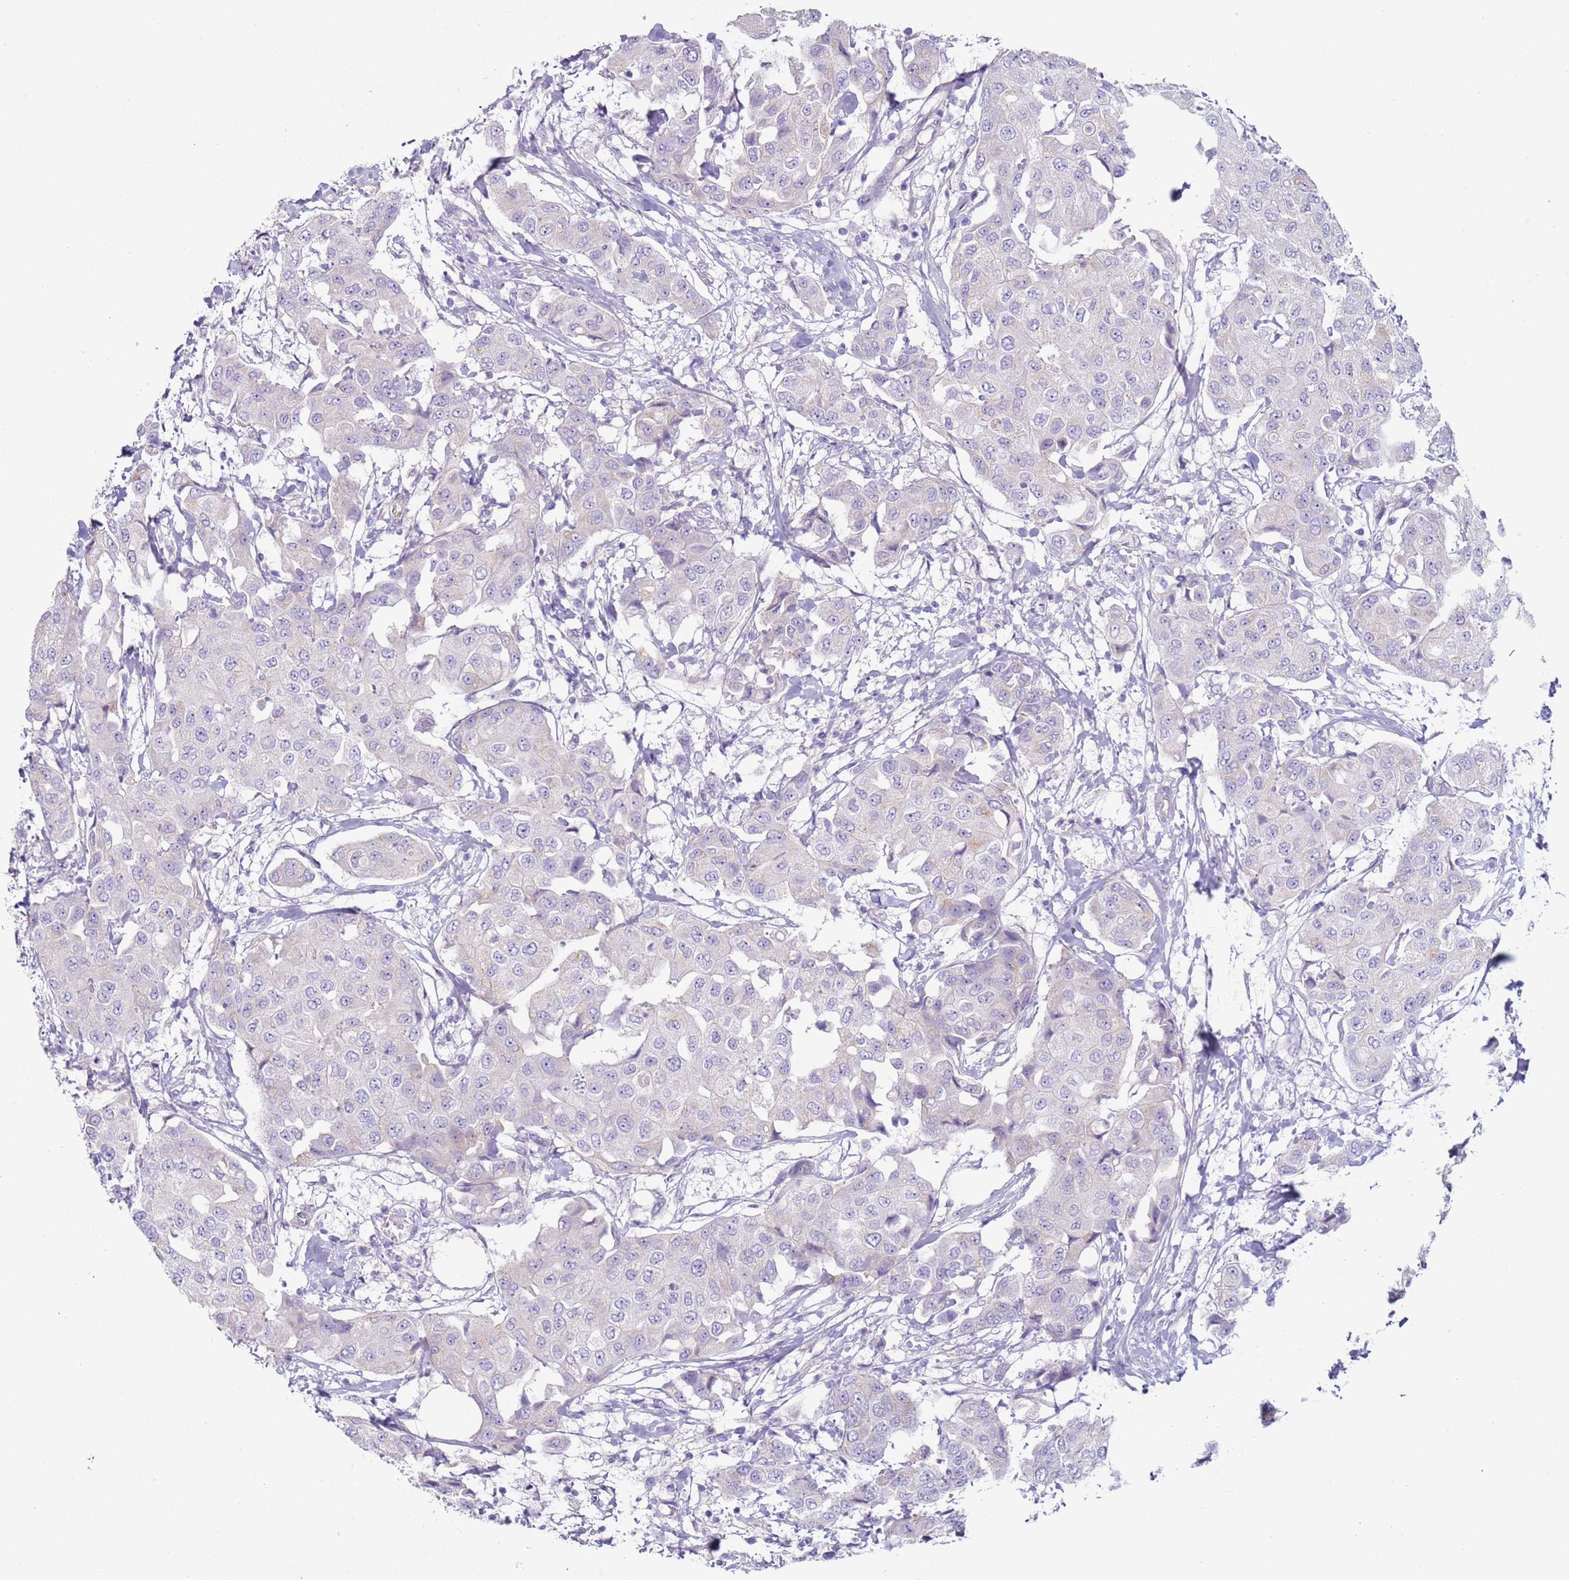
{"staining": {"intensity": "negative", "quantity": "none", "location": "none"}, "tissue": "breast cancer", "cell_type": "Tumor cells", "image_type": "cancer", "snomed": [{"axis": "morphology", "description": "Duct carcinoma"}, {"axis": "topography", "description": "Breast"}, {"axis": "topography", "description": "Lymph node"}], "caption": "Breast cancer (infiltrating ductal carcinoma) stained for a protein using immunohistochemistry (IHC) displays no expression tumor cells.", "gene": "NPAP1", "patient": {"sex": "female", "age": 80}}